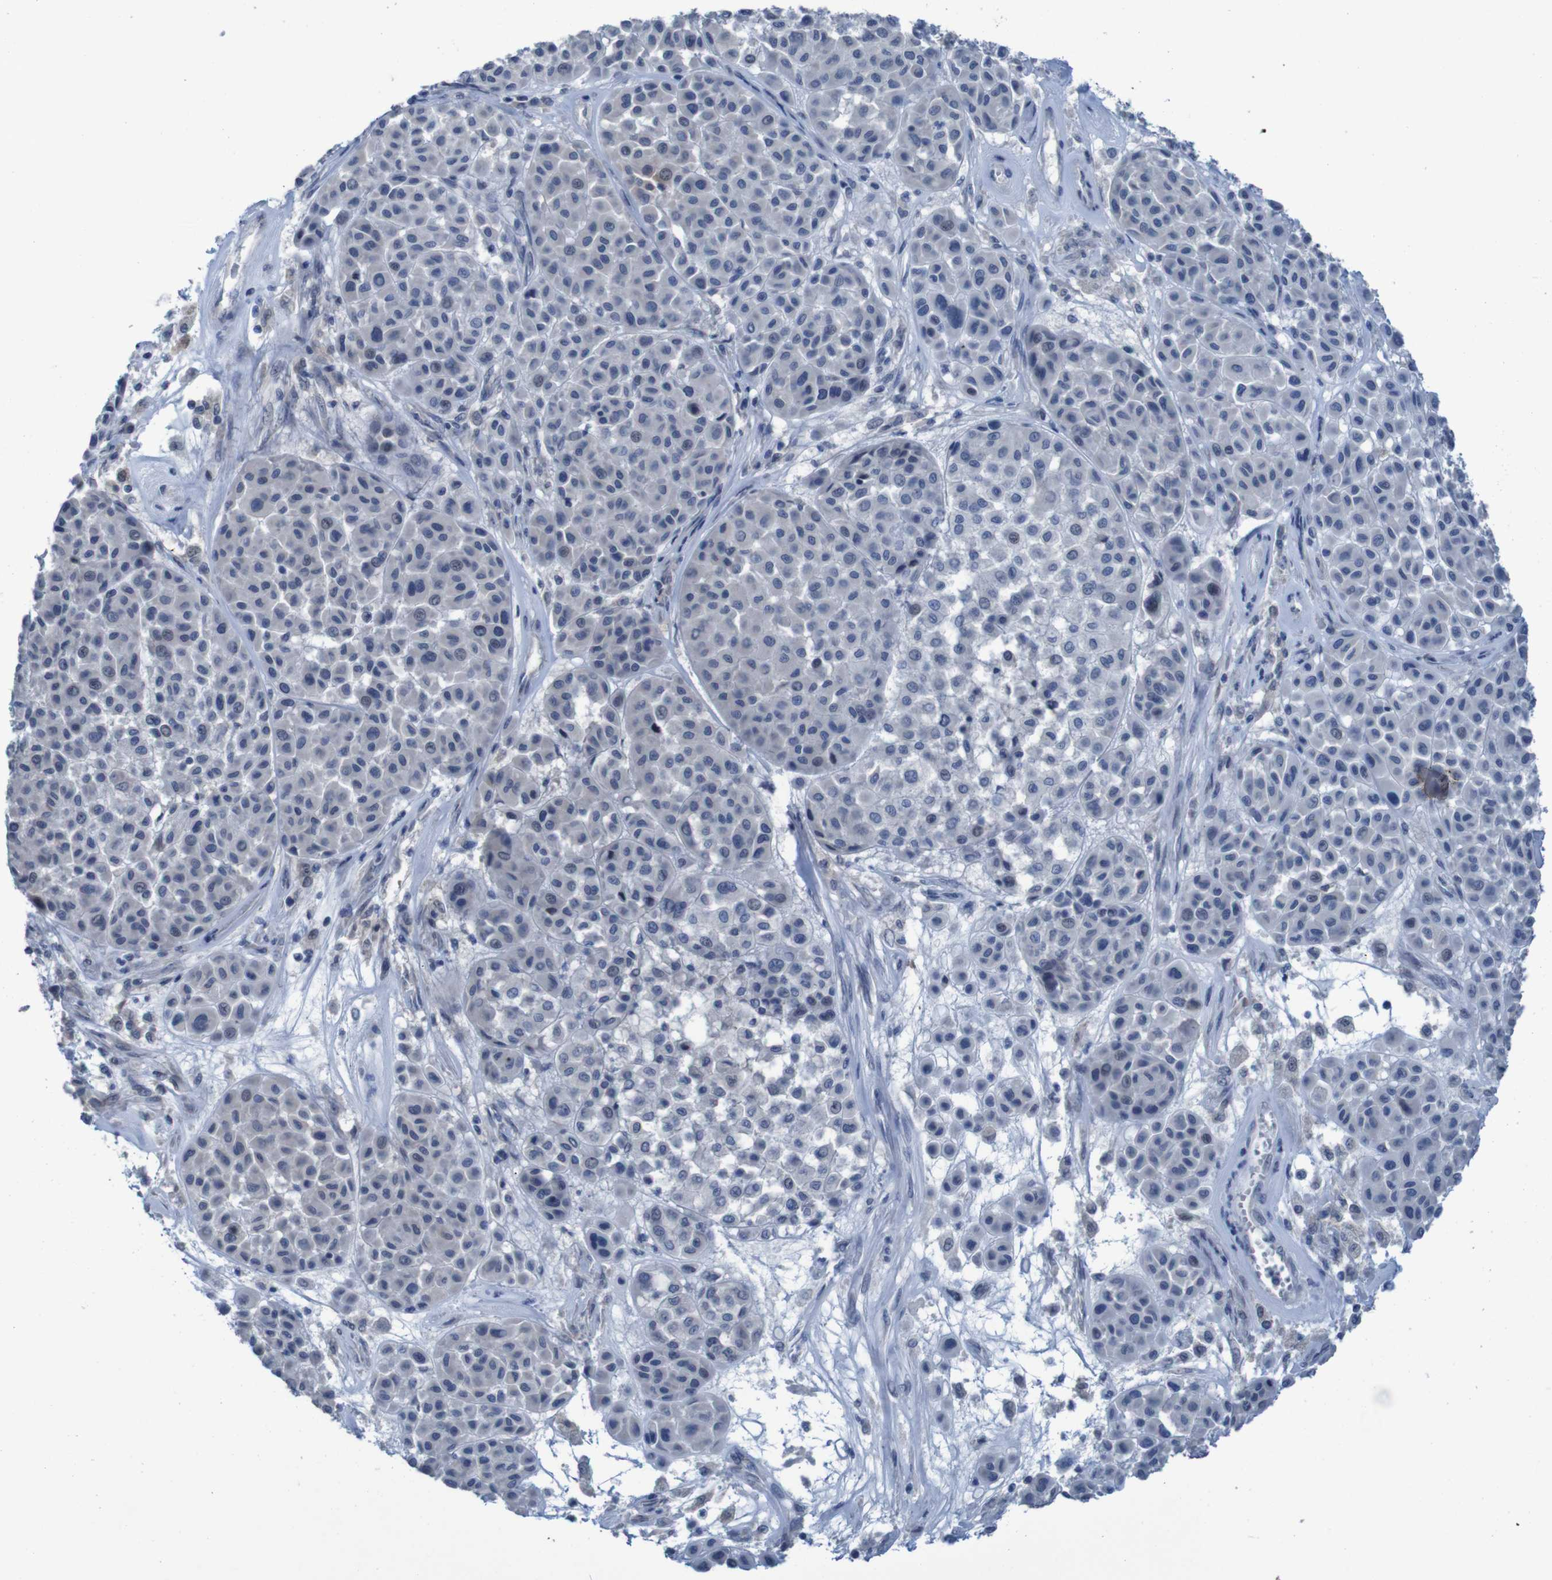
{"staining": {"intensity": "negative", "quantity": "none", "location": "none"}, "tissue": "melanoma", "cell_type": "Tumor cells", "image_type": "cancer", "snomed": [{"axis": "morphology", "description": "Malignant melanoma, Metastatic site"}, {"axis": "topography", "description": "Soft tissue"}], "caption": "Image shows no protein positivity in tumor cells of melanoma tissue.", "gene": "CLDN18", "patient": {"sex": "male", "age": 41}}